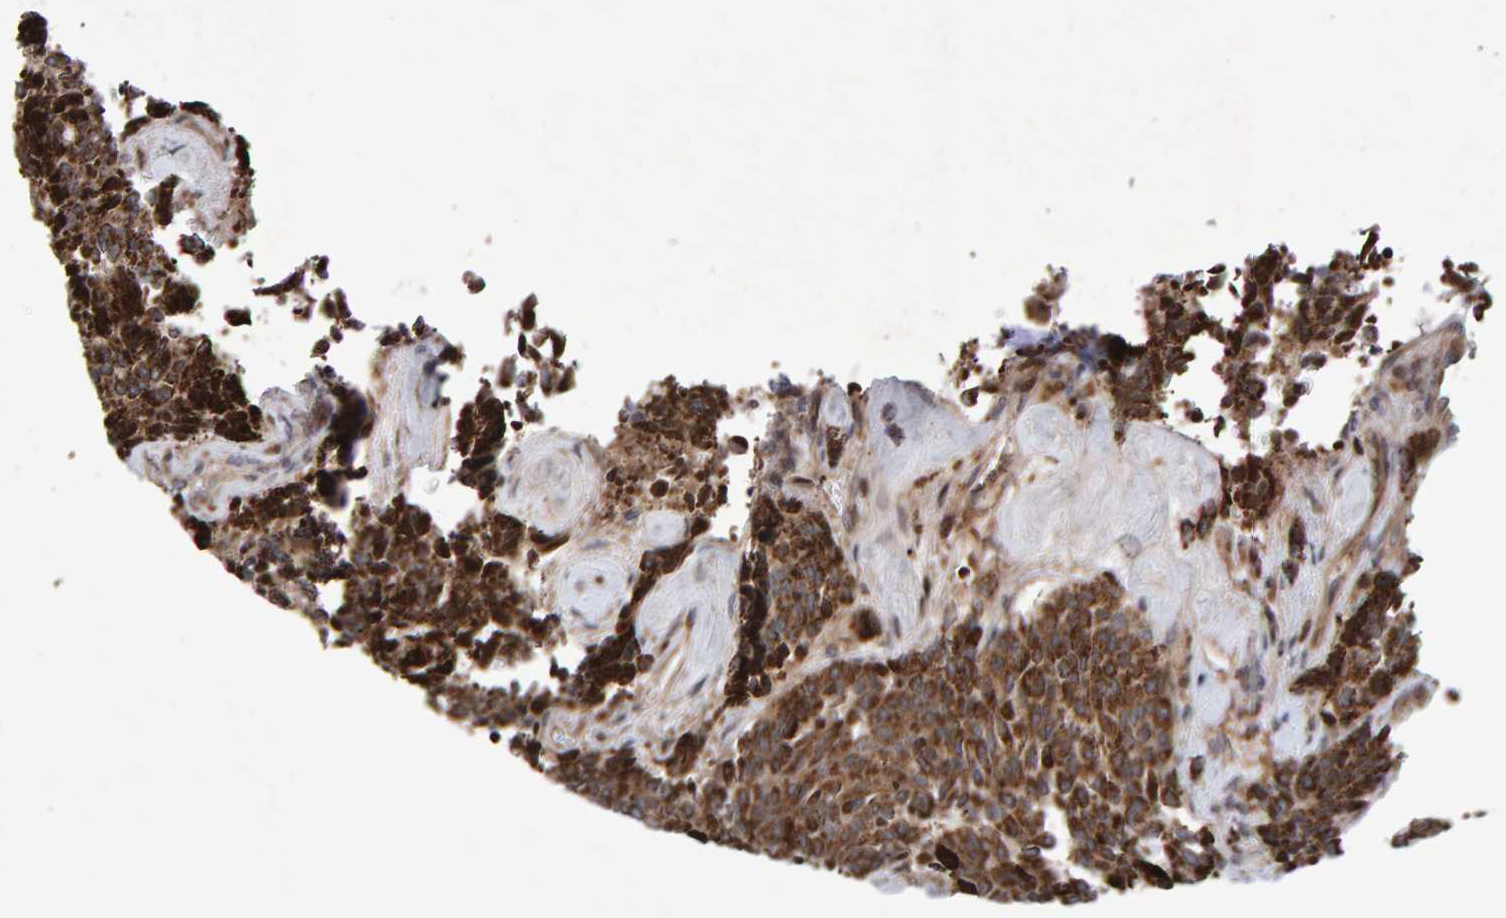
{"staining": {"intensity": "strong", "quantity": ">75%", "location": "cytoplasmic/membranous"}, "tissue": "carcinoid", "cell_type": "Tumor cells", "image_type": "cancer", "snomed": [{"axis": "morphology", "description": "Carcinoid, malignant, NOS"}, {"axis": "topography", "description": "Pancreas"}], "caption": "This micrograph reveals immunohistochemistry staining of malignant carcinoid, with high strong cytoplasmic/membranous staining in approximately >75% of tumor cells.", "gene": "PECR", "patient": {"sex": "female", "age": 54}}